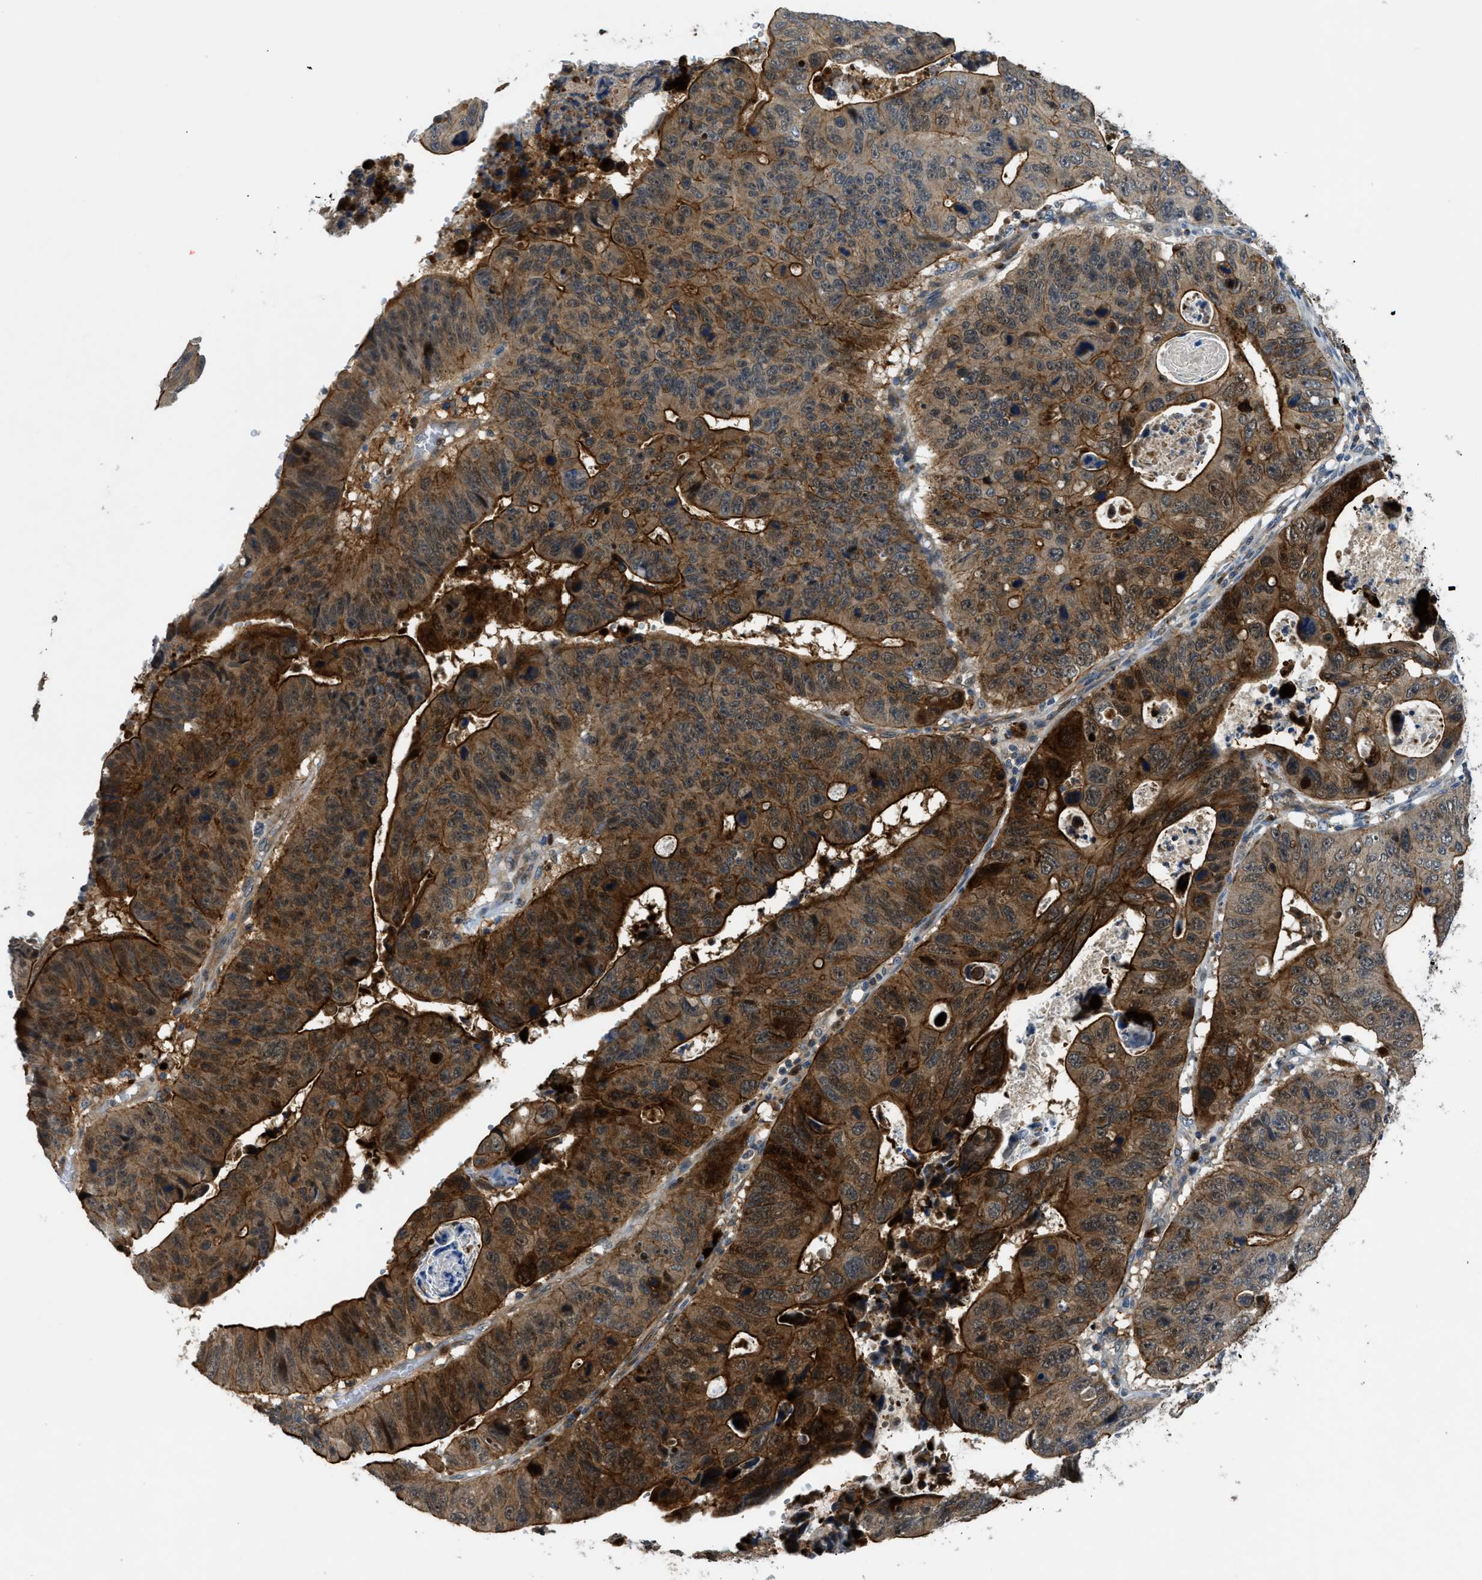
{"staining": {"intensity": "strong", "quantity": ">75%", "location": "cytoplasmic/membranous"}, "tissue": "stomach cancer", "cell_type": "Tumor cells", "image_type": "cancer", "snomed": [{"axis": "morphology", "description": "Adenocarcinoma, NOS"}, {"axis": "topography", "description": "Stomach"}], "caption": "Adenocarcinoma (stomach) tissue shows strong cytoplasmic/membranous staining in approximately >75% of tumor cells, visualized by immunohistochemistry.", "gene": "TRAK2", "patient": {"sex": "male", "age": 59}}